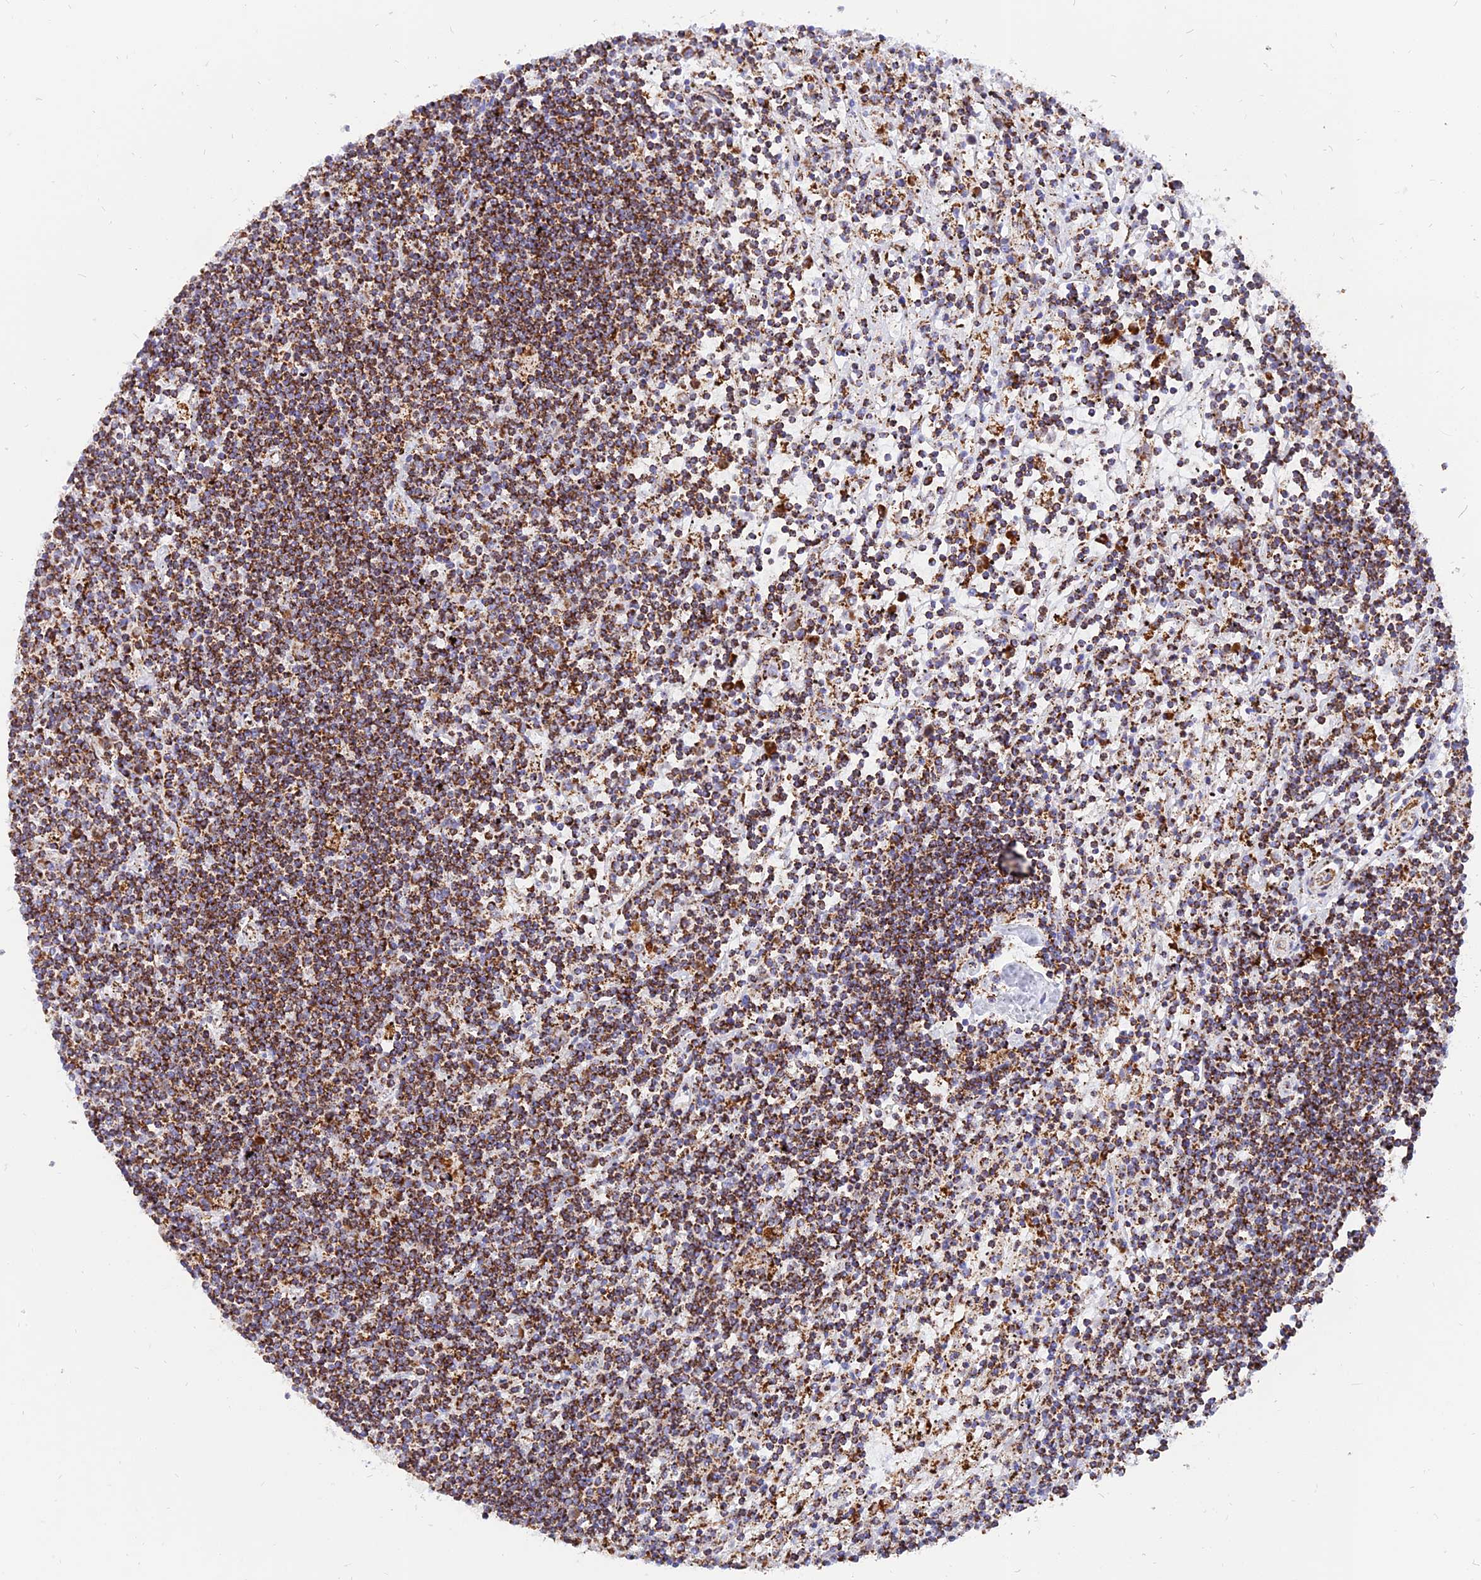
{"staining": {"intensity": "strong", "quantity": ">75%", "location": "cytoplasmic/membranous"}, "tissue": "lymphoma", "cell_type": "Tumor cells", "image_type": "cancer", "snomed": [{"axis": "morphology", "description": "Malignant lymphoma, non-Hodgkin's type, Low grade"}, {"axis": "topography", "description": "Spleen"}], "caption": "Protein staining by immunohistochemistry (IHC) reveals strong cytoplasmic/membranous staining in about >75% of tumor cells in malignant lymphoma, non-Hodgkin's type (low-grade). The protein is stained brown, and the nuclei are stained in blue (DAB IHC with brightfield microscopy, high magnification).", "gene": "NDUFB6", "patient": {"sex": "male", "age": 76}}